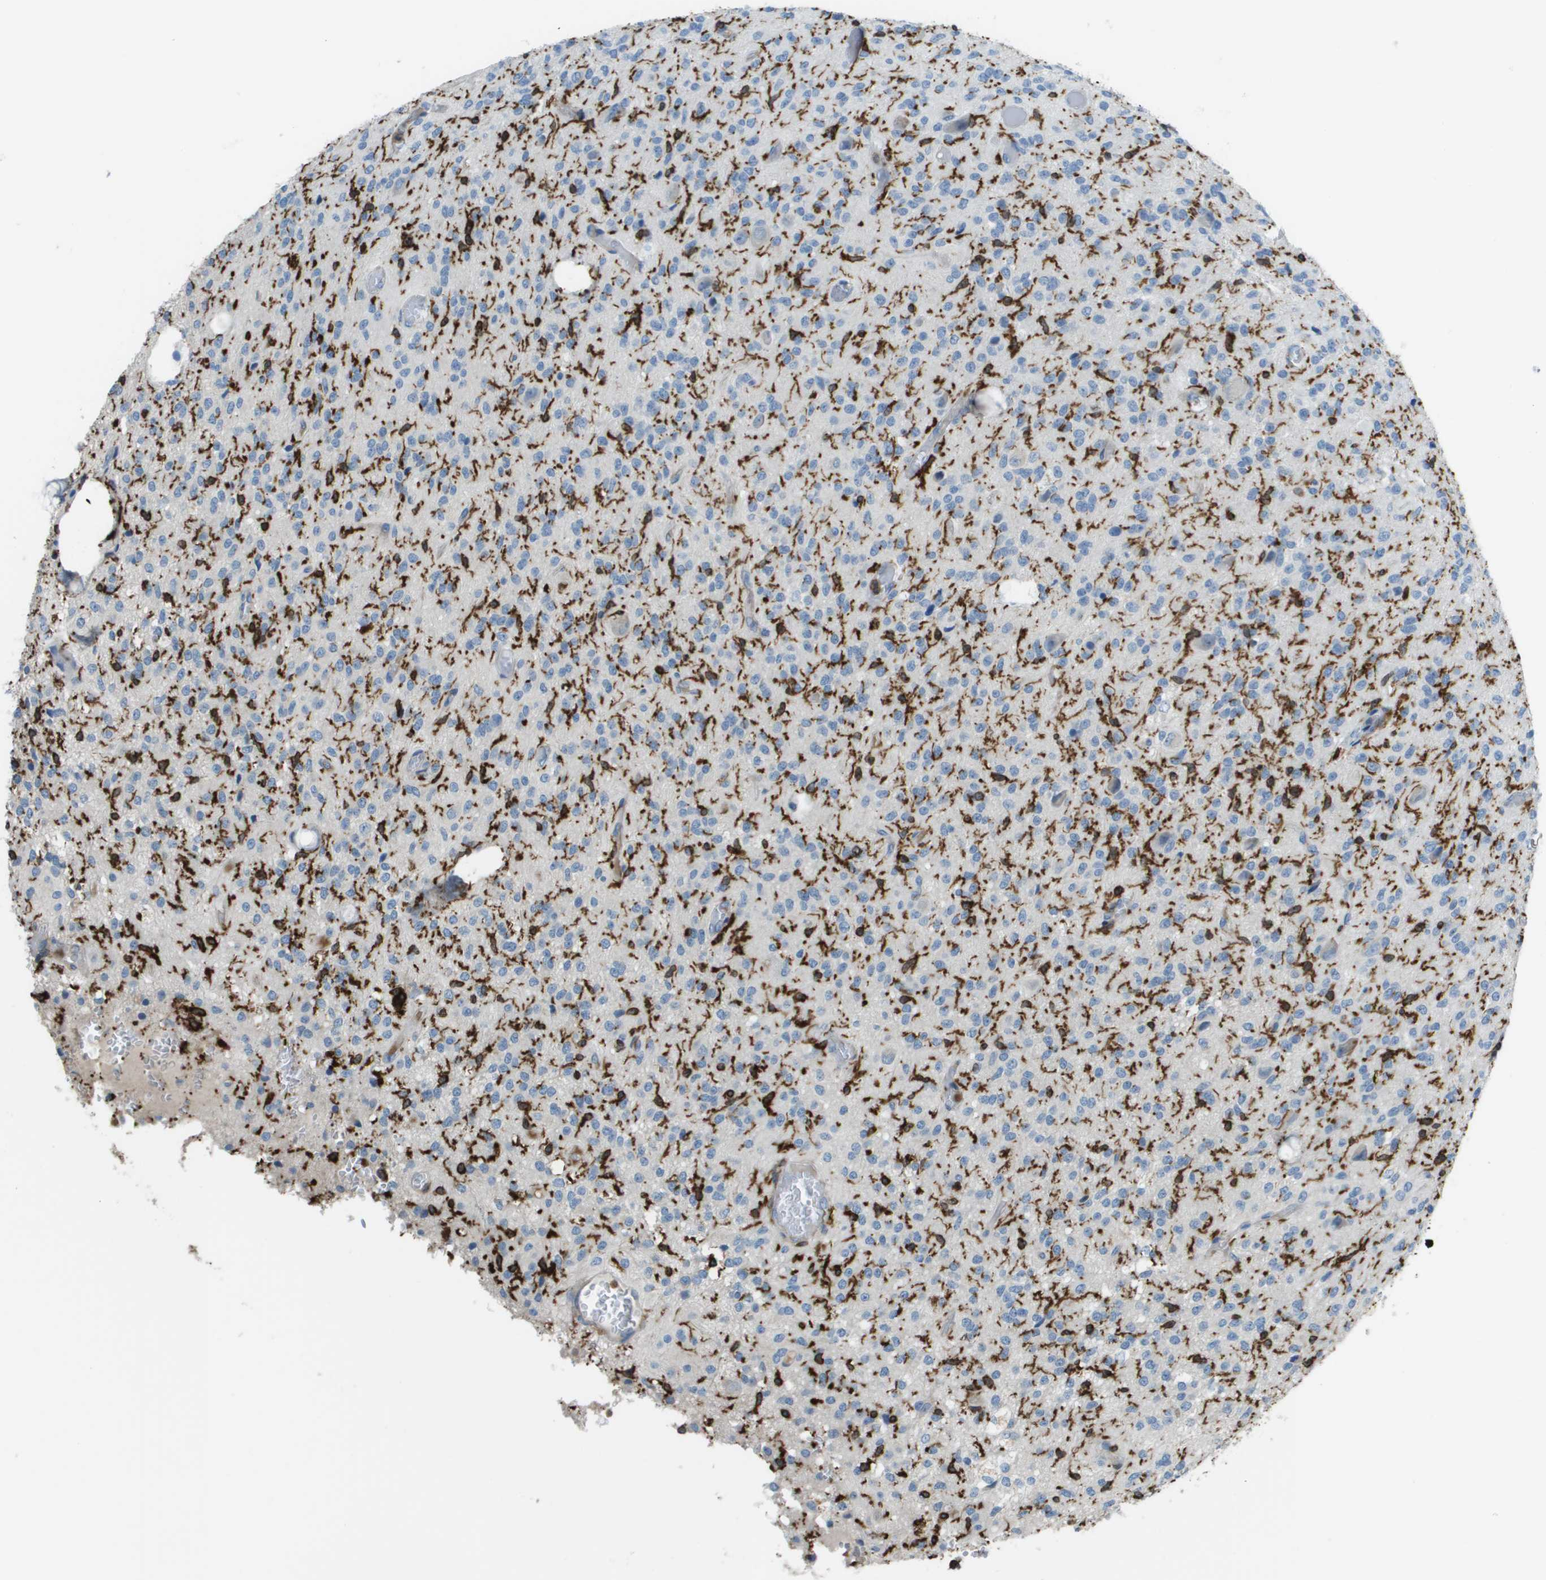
{"staining": {"intensity": "strong", "quantity": "<25%", "location": "cytoplasmic/membranous"}, "tissue": "glioma", "cell_type": "Tumor cells", "image_type": "cancer", "snomed": [{"axis": "morphology", "description": "Glioma, malignant, High grade"}, {"axis": "topography", "description": "Brain"}], "caption": "Protein staining shows strong cytoplasmic/membranous expression in approximately <25% of tumor cells in malignant glioma (high-grade).", "gene": "APBB1IP", "patient": {"sex": "female", "age": 59}}